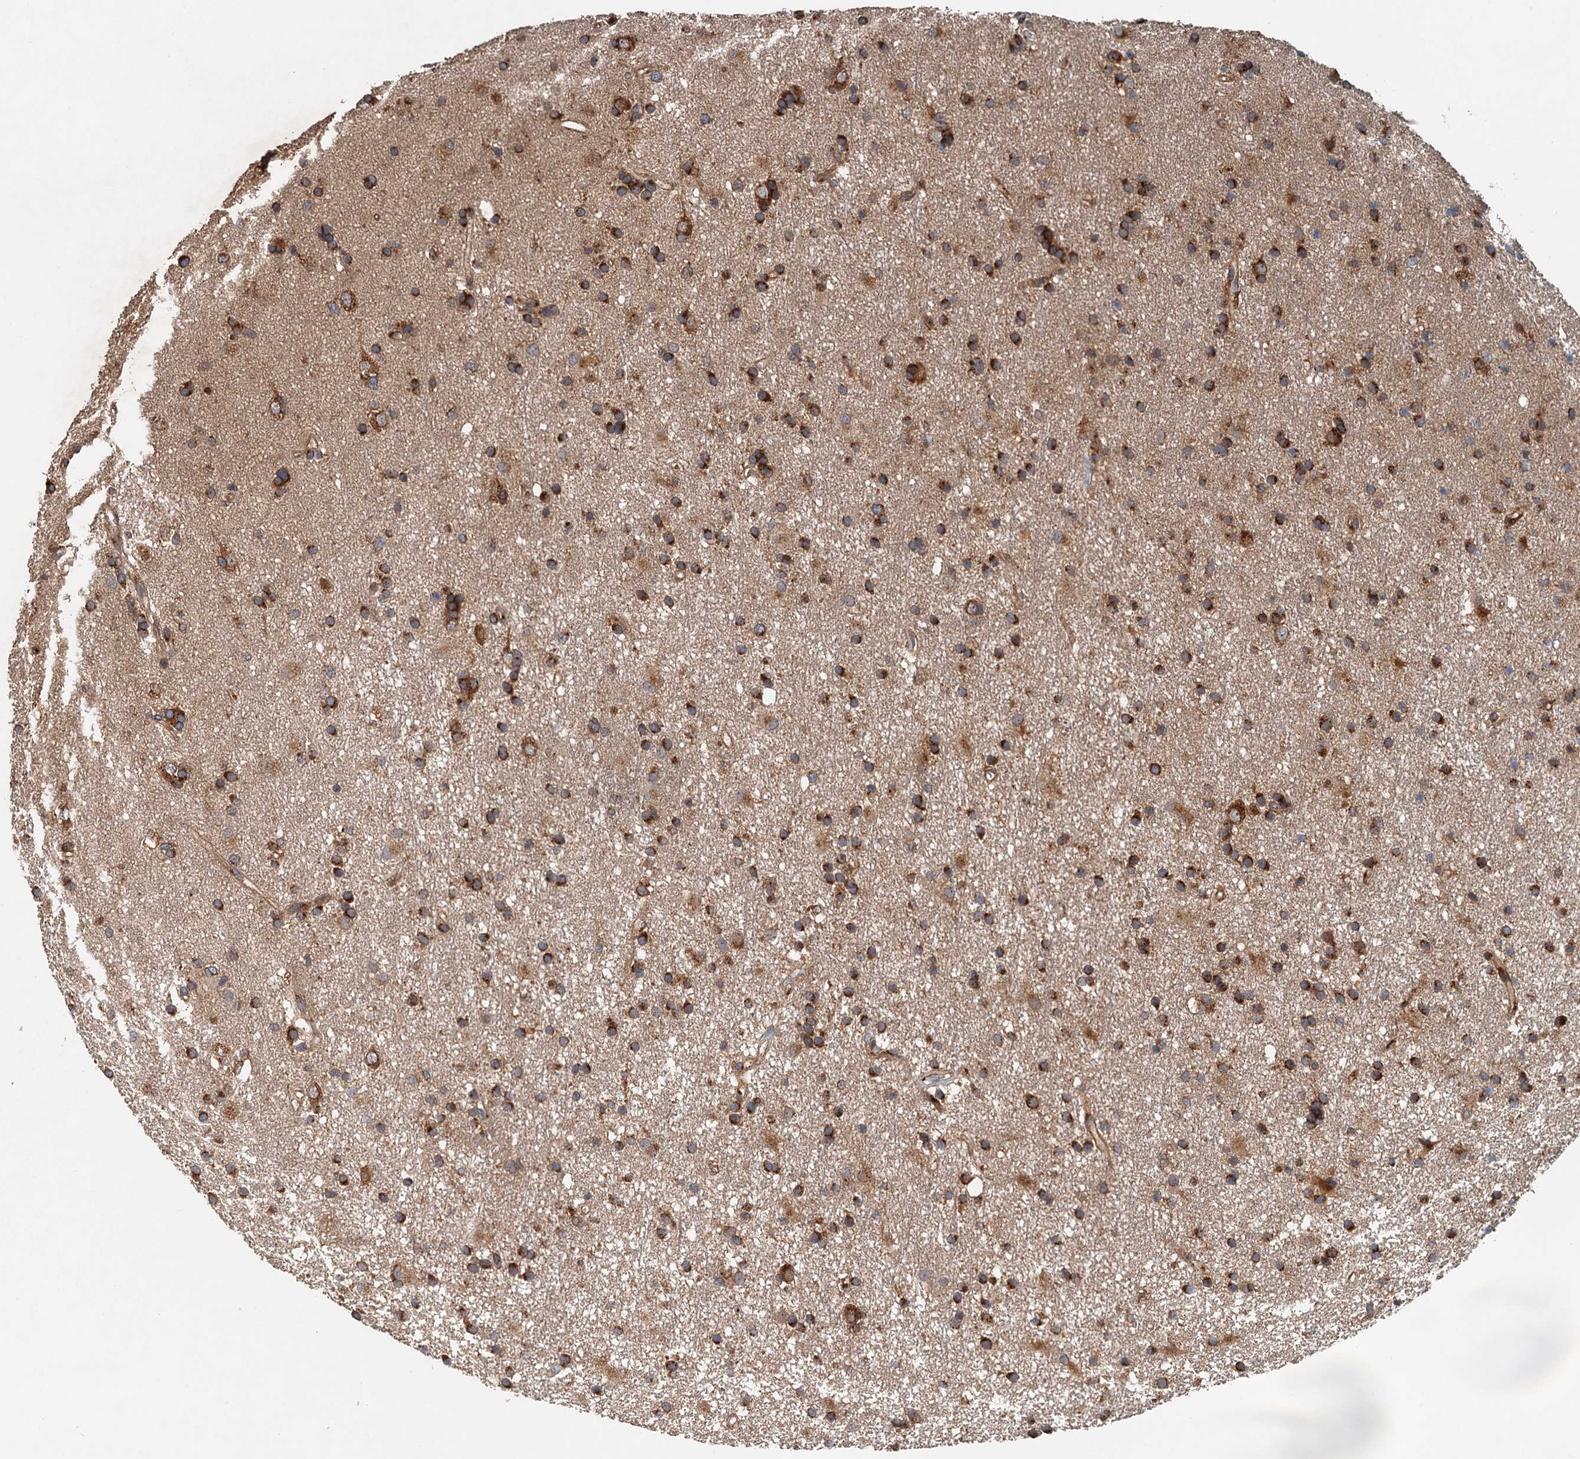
{"staining": {"intensity": "strong", "quantity": ">75%", "location": "cytoplasmic/membranous"}, "tissue": "glioma", "cell_type": "Tumor cells", "image_type": "cancer", "snomed": [{"axis": "morphology", "description": "Glioma, malignant, High grade"}, {"axis": "topography", "description": "Brain"}], "caption": "Immunohistochemistry histopathology image of neoplastic tissue: glioma stained using IHC reveals high levels of strong protein expression localized specifically in the cytoplasmic/membranous of tumor cells, appearing as a cytoplasmic/membranous brown color.", "gene": "COG3", "patient": {"sex": "male", "age": 77}}